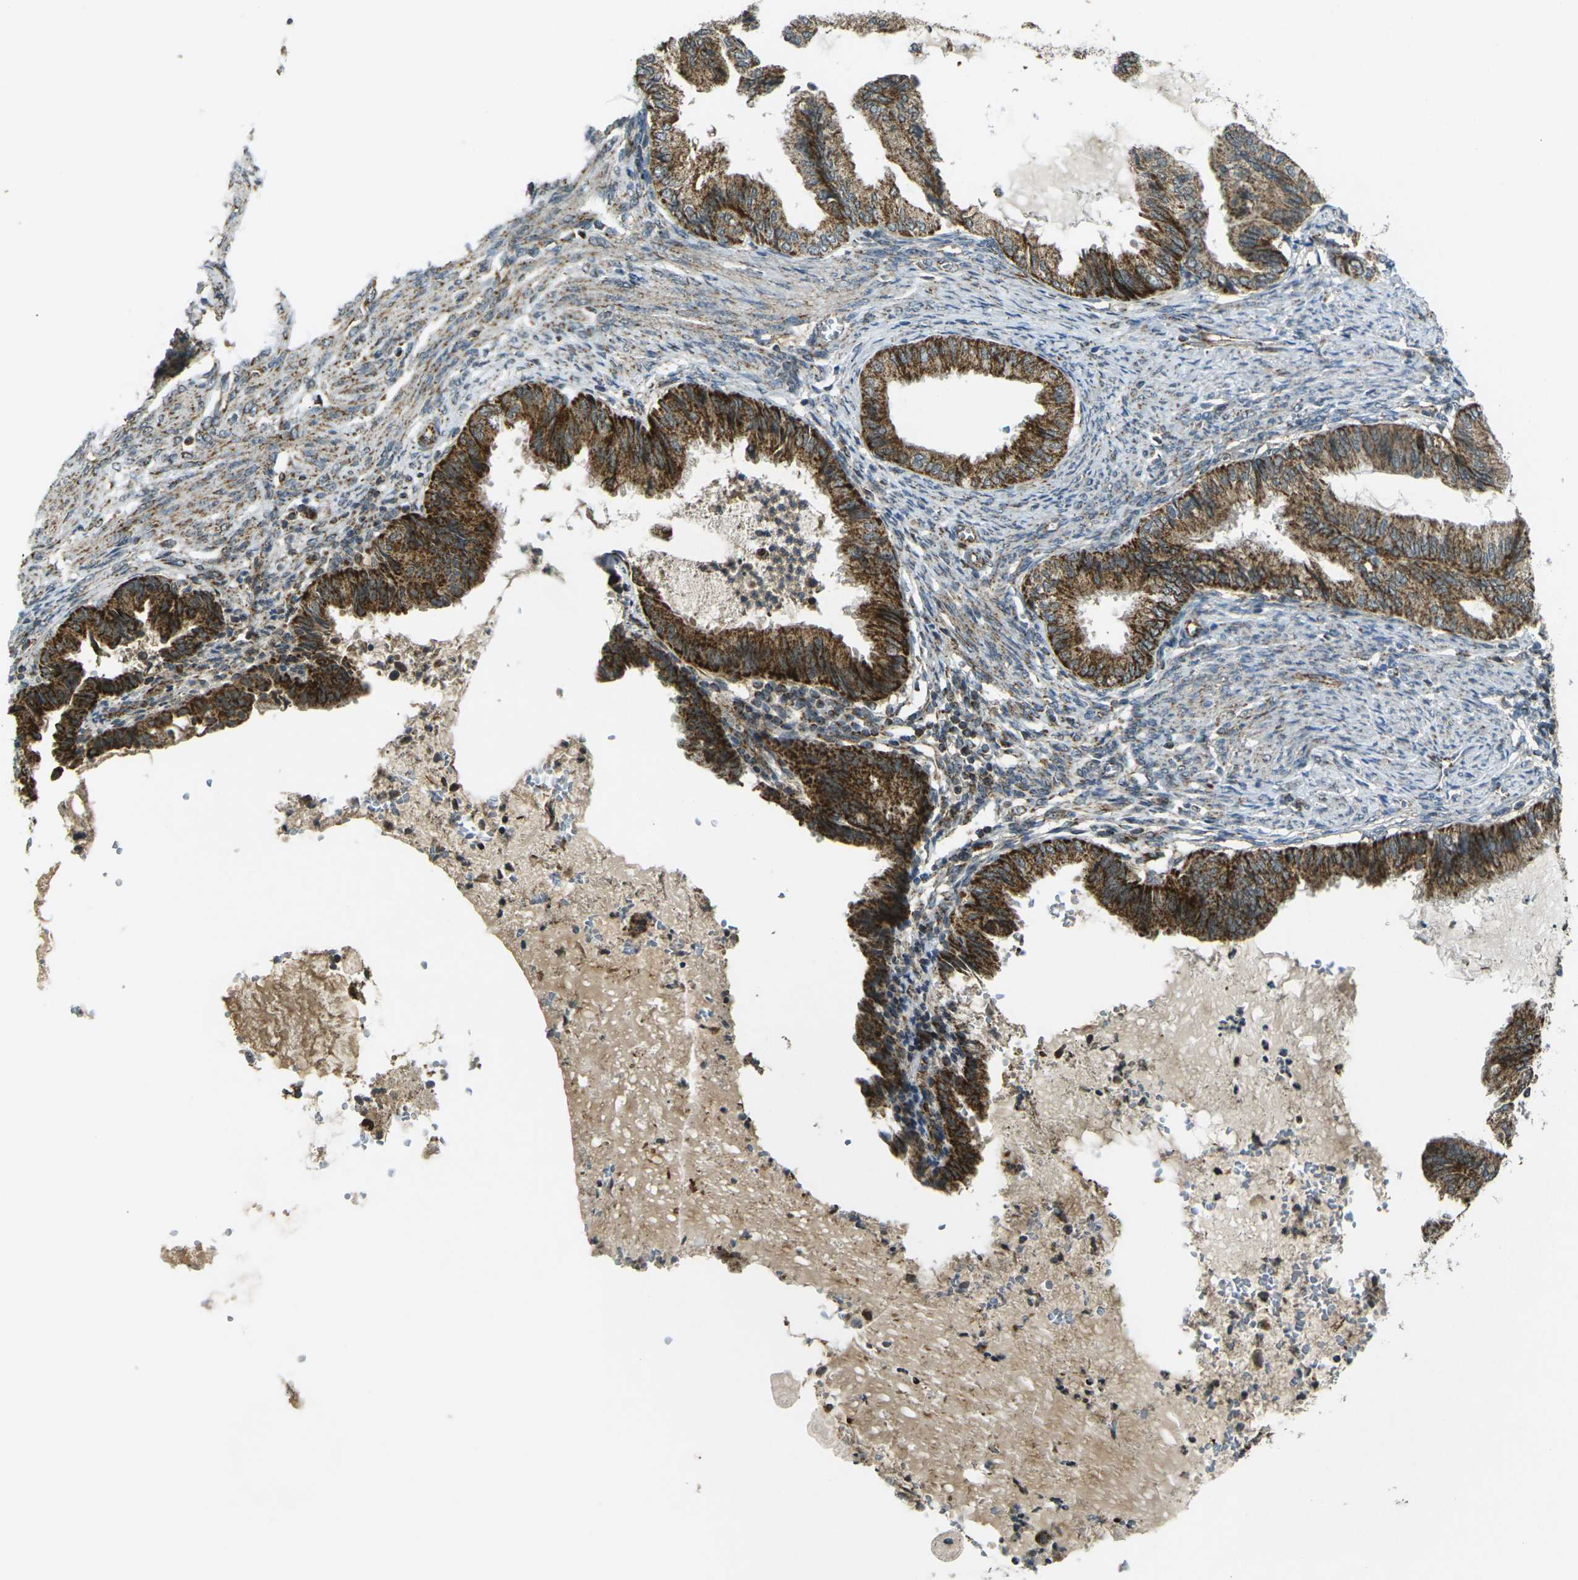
{"staining": {"intensity": "strong", "quantity": ">75%", "location": "cytoplasmic/membranous"}, "tissue": "endometrial cancer", "cell_type": "Tumor cells", "image_type": "cancer", "snomed": [{"axis": "morphology", "description": "Adenocarcinoma, NOS"}, {"axis": "topography", "description": "Endometrium"}], "caption": "The micrograph exhibits immunohistochemical staining of endometrial cancer (adenocarcinoma). There is strong cytoplasmic/membranous positivity is seen in about >75% of tumor cells. (Brightfield microscopy of DAB IHC at high magnification).", "gene": "IGF1R", "patient": {"sex": "female", "age": 86}}